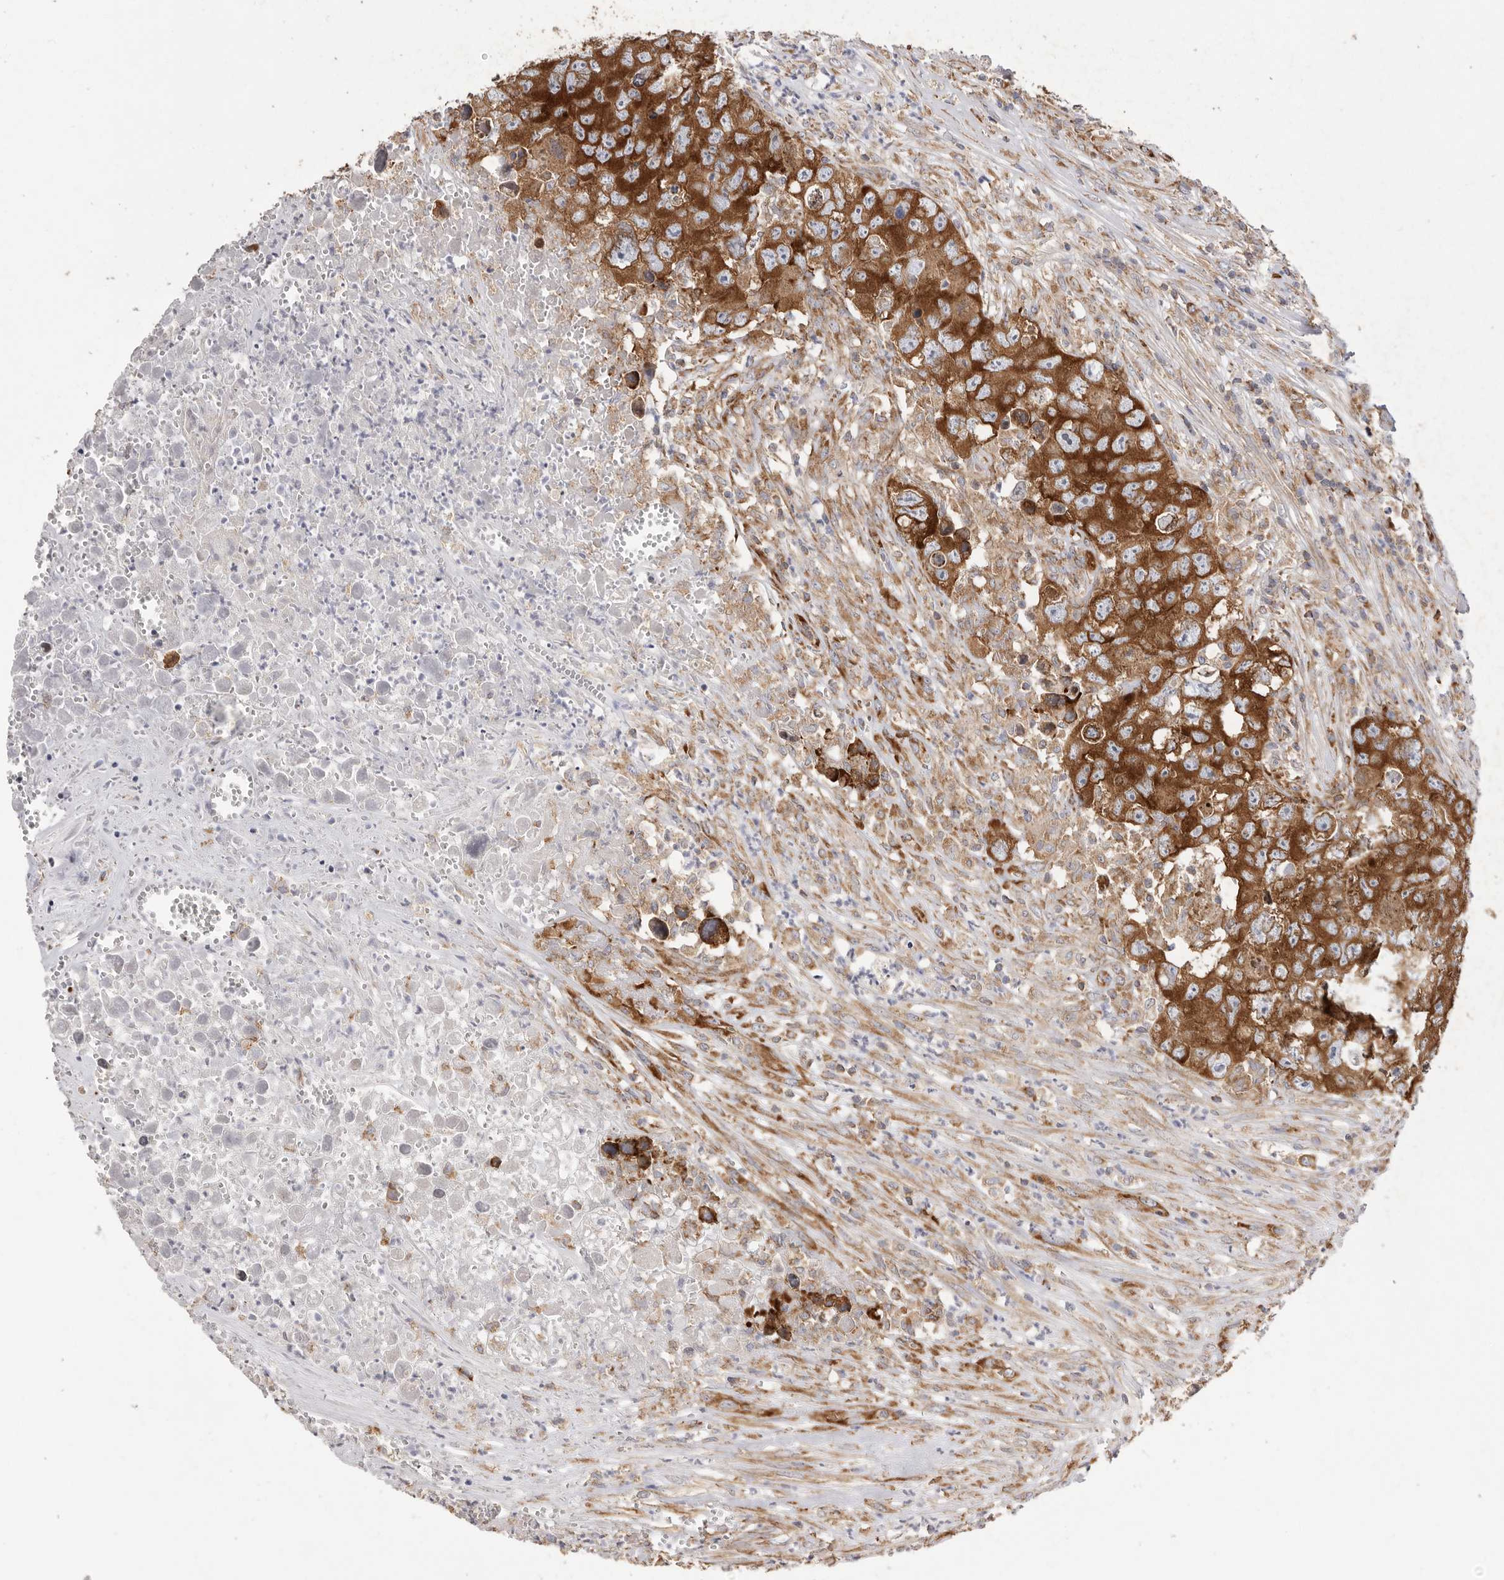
{"staining": {"intensity": "strong", "quantity": ">75%", "location": "cytoplasmic/membranous"}, "tissue": "testis cancer", "cell_type": "Tumor cells", "image_type": "cancer", "snomed": [{"axis": "morphology", "description": "Seminoma, NOS"}, {"axis": "morphology", "description": "Carcinoma, Embryonal, NOS"}, {"axis": "topography", "description": "Testis"}], "caption": "Immunohistochemistry of testis cancer (seminoma) reveals high levels of strong cytoplasmic/membranous positivity in about >75% of tumor cells. The staining is performed using DAB brown chromogen to label protein expression. The nuclei are counter-stained blue using hematoxylin.", "gene": "SERBP1", "patient": {"sex": "male", "age": 43}}